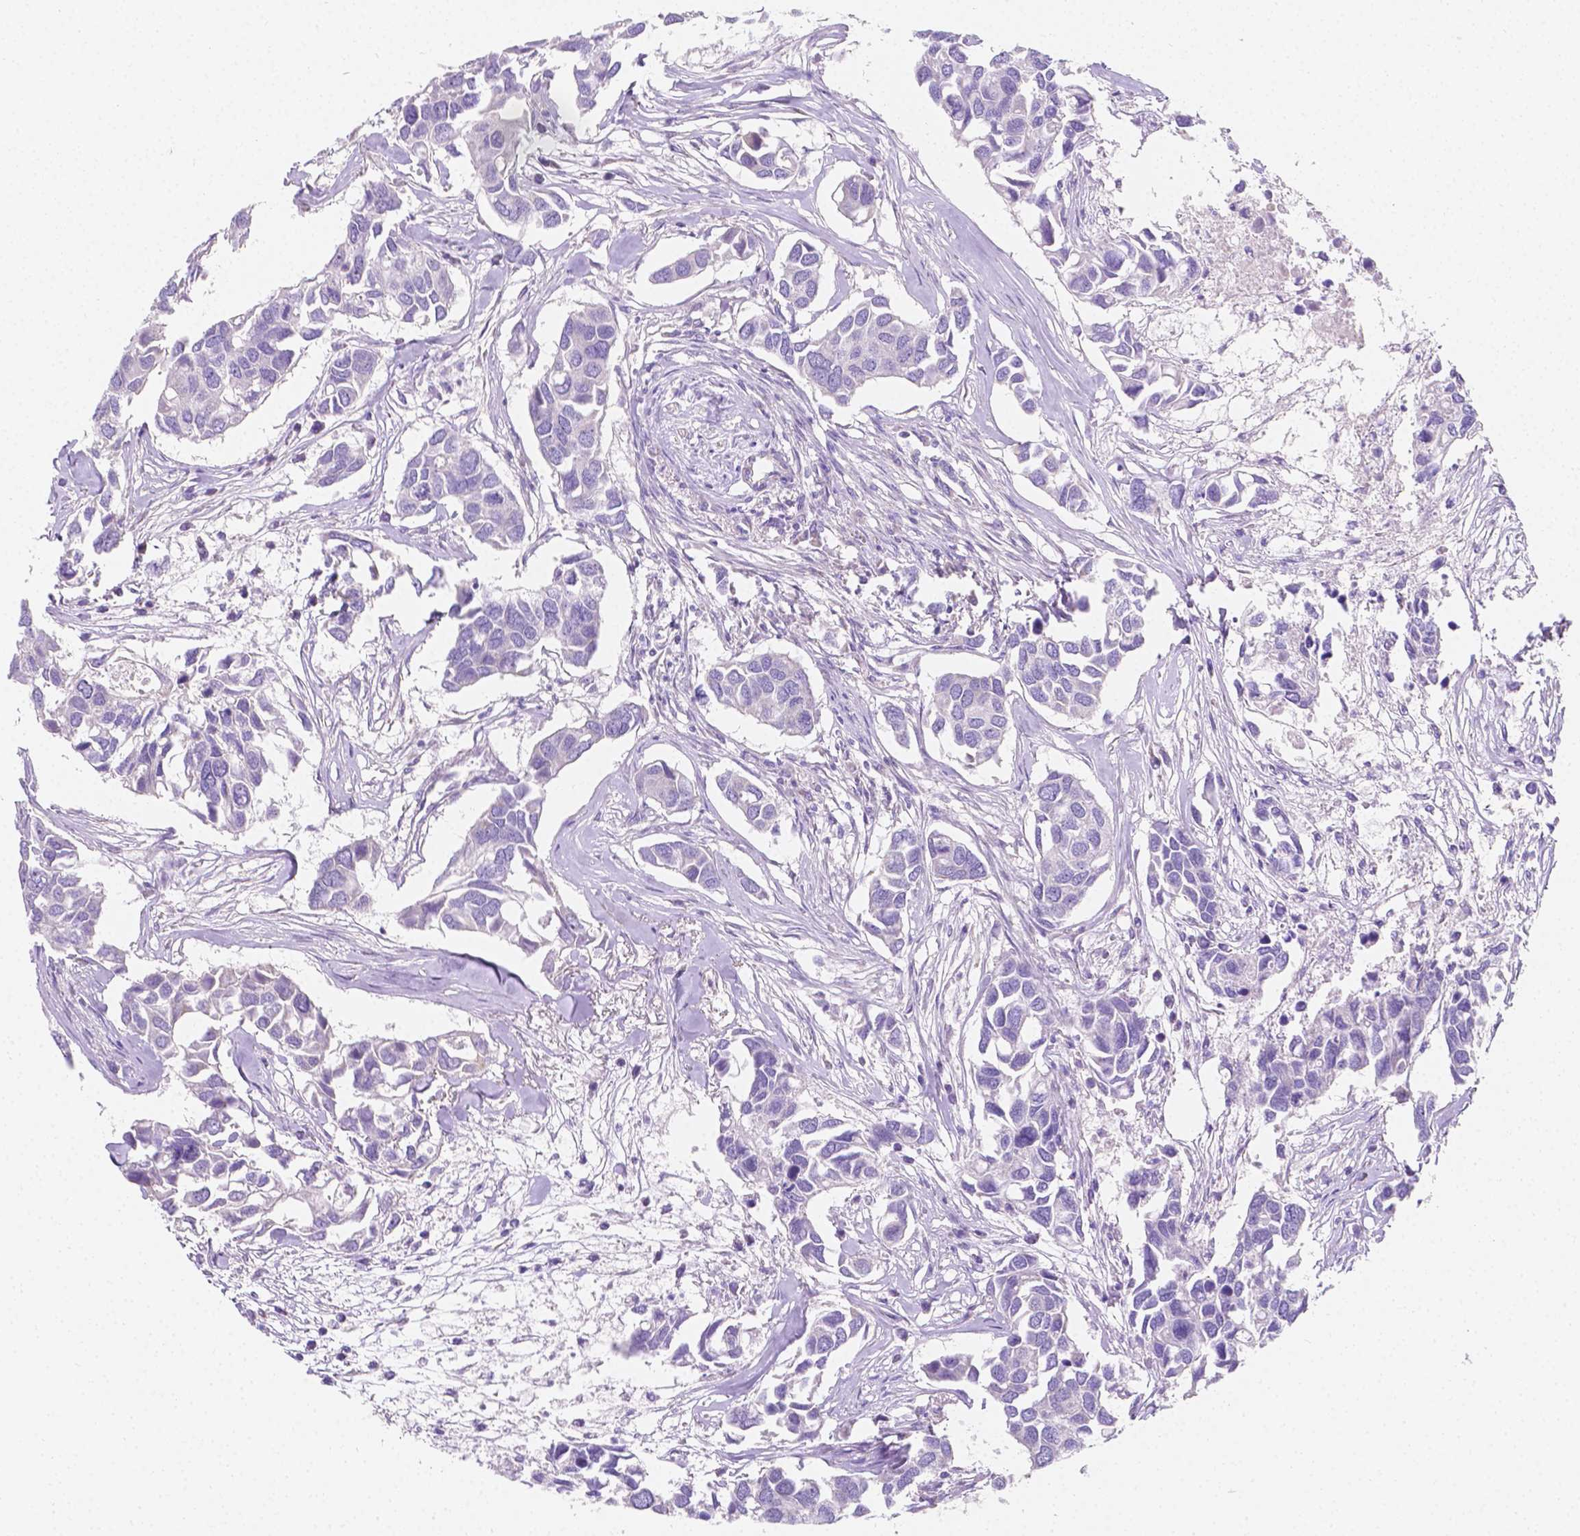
{"staining": {"intensity": "negative", "quantity": "none", "location": "none"}, "tissue": "breast cancer", "cell_type": "Tumor cells", "image_type": "cancer", "snomed": [{"axis": "morphology", "description": "Duct carcinoma"}, {"axis": "topography", "description": "Breast"}], "caption": "A high-resolution micrograph shows IHC staining of breast invasive ductal carcinoma, which exhibits no significant expression in tumor cells. (Brightfield microscopy of DAB immunohistochemistry at high magnification).", "gene": "SGTB", "patient": {"sex": "female", "age": 83}}